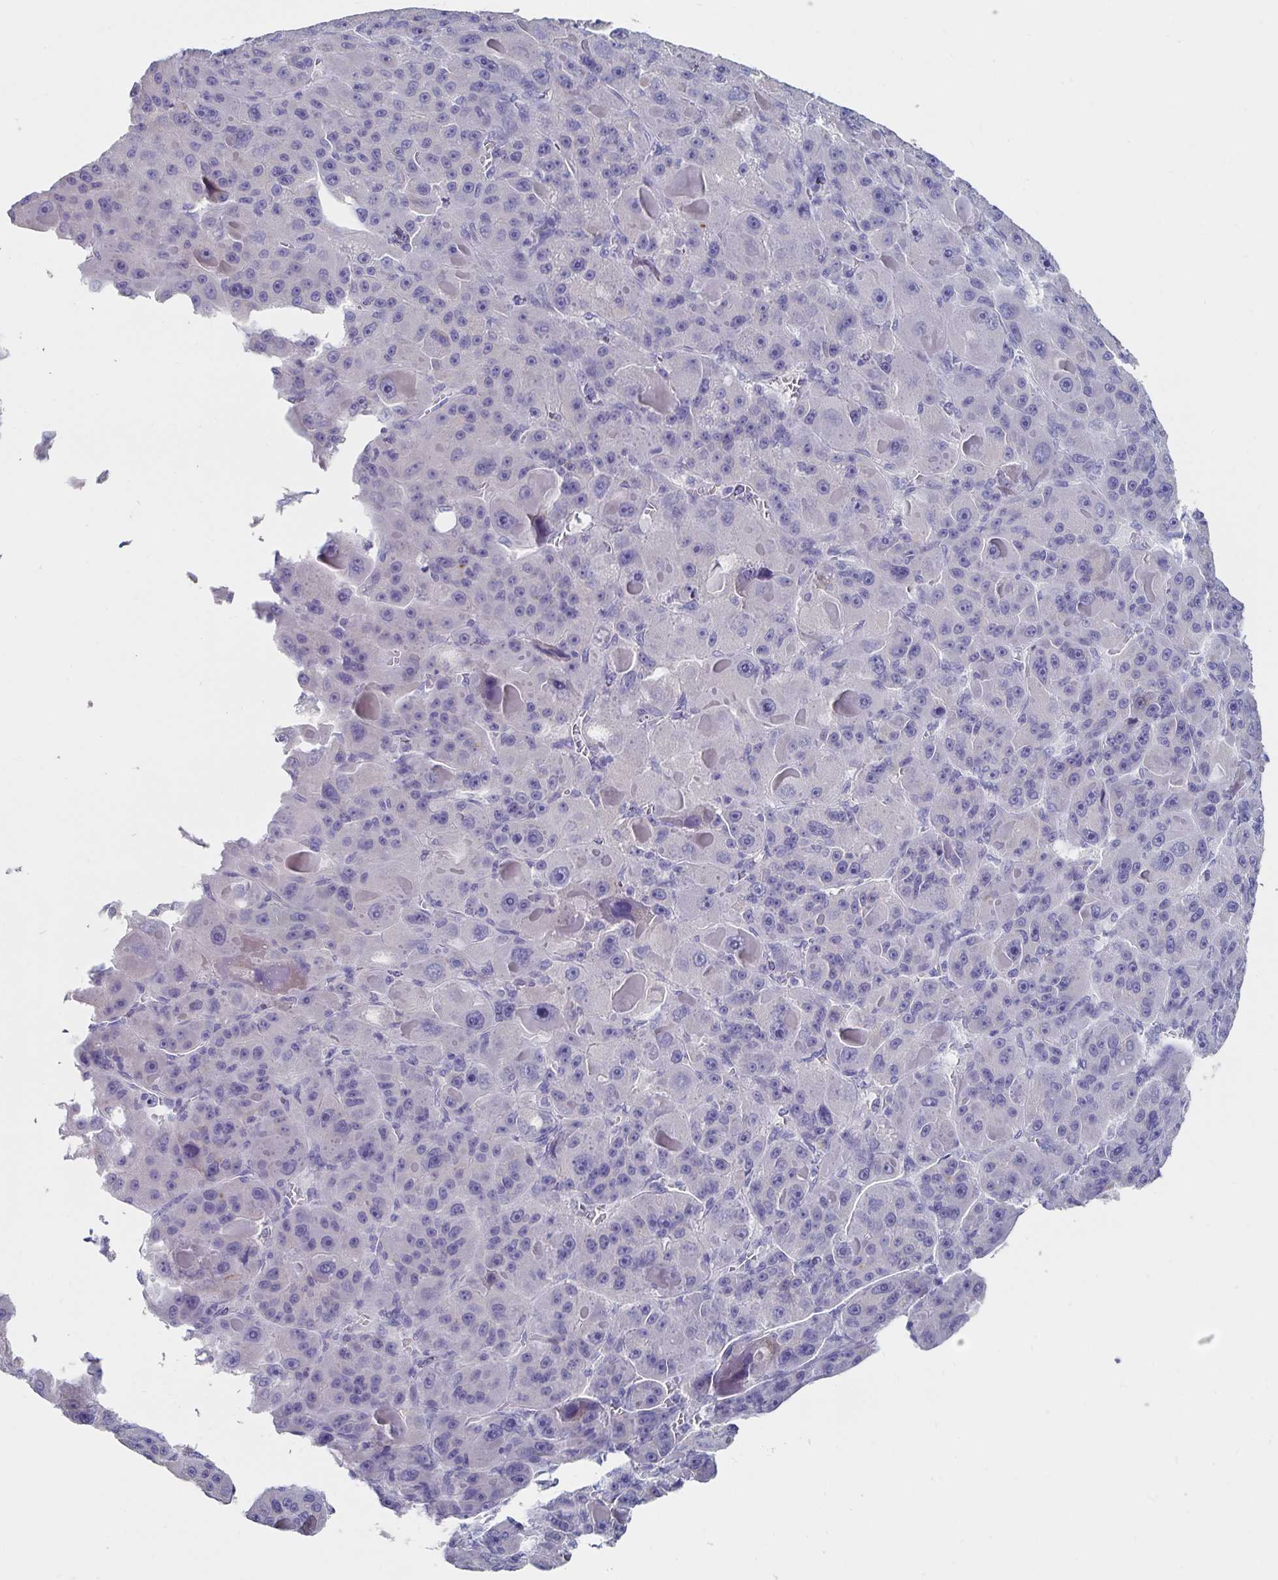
{"staining": {"intensity": "negative", "quantity": "none", "location": "none"}, "tissue": "liver cancer", "cell_type": "Tumor cells", "image_type": "cancer", "snomed": [{"axis": "morphology", "description": "Carcinoma, Hepatocellular, NOS"}, {"axis": "topography", "description": "Liver"}], "caption": "There is no significant expression in tumor cells of hepatocellular carcinoma (liver).", "gene": "CFAP69", "patient": {"sex": "male", "age": 76}}